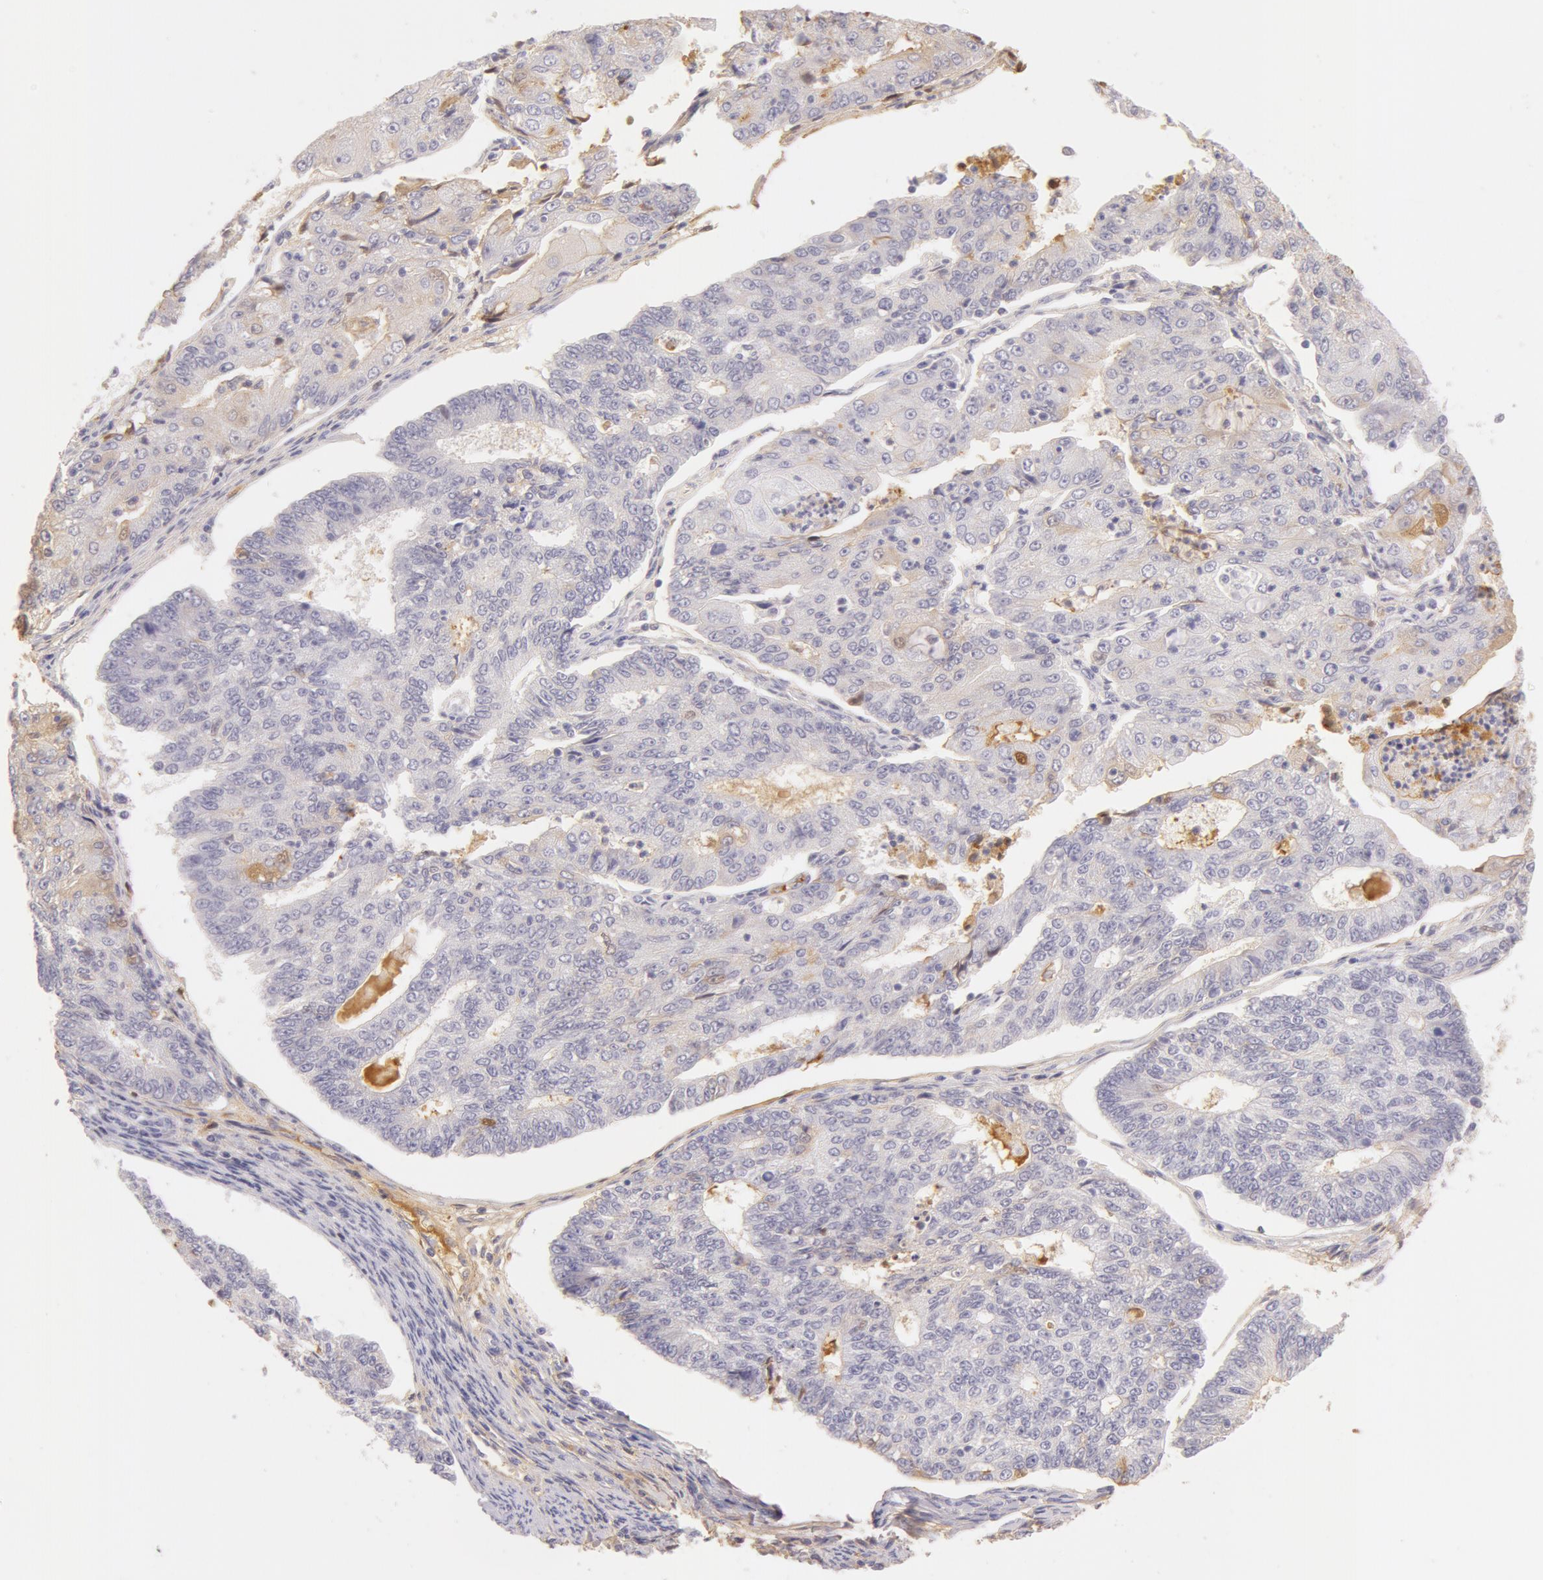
{"staining": {"intensity": "negative", "quantity": "none", "location": "none"}, "tissue": "endometrial cancer", "cell_type": "Tumor cells", "image_type": "cancer", "snomed": [{"axis": "morphology", "description": "Adenocarcinoma, NOS"}, {"axis": "topography", "description": "Endometrium"}], "caption": "Tumor cells are negative for brown protein staining in adenocarcinoma (endometrial). (Immunohistochemistry, brightfield microscopy, high magnification).", "gene": "AHSG", "patient": {"sex": "female", "age": 56}}